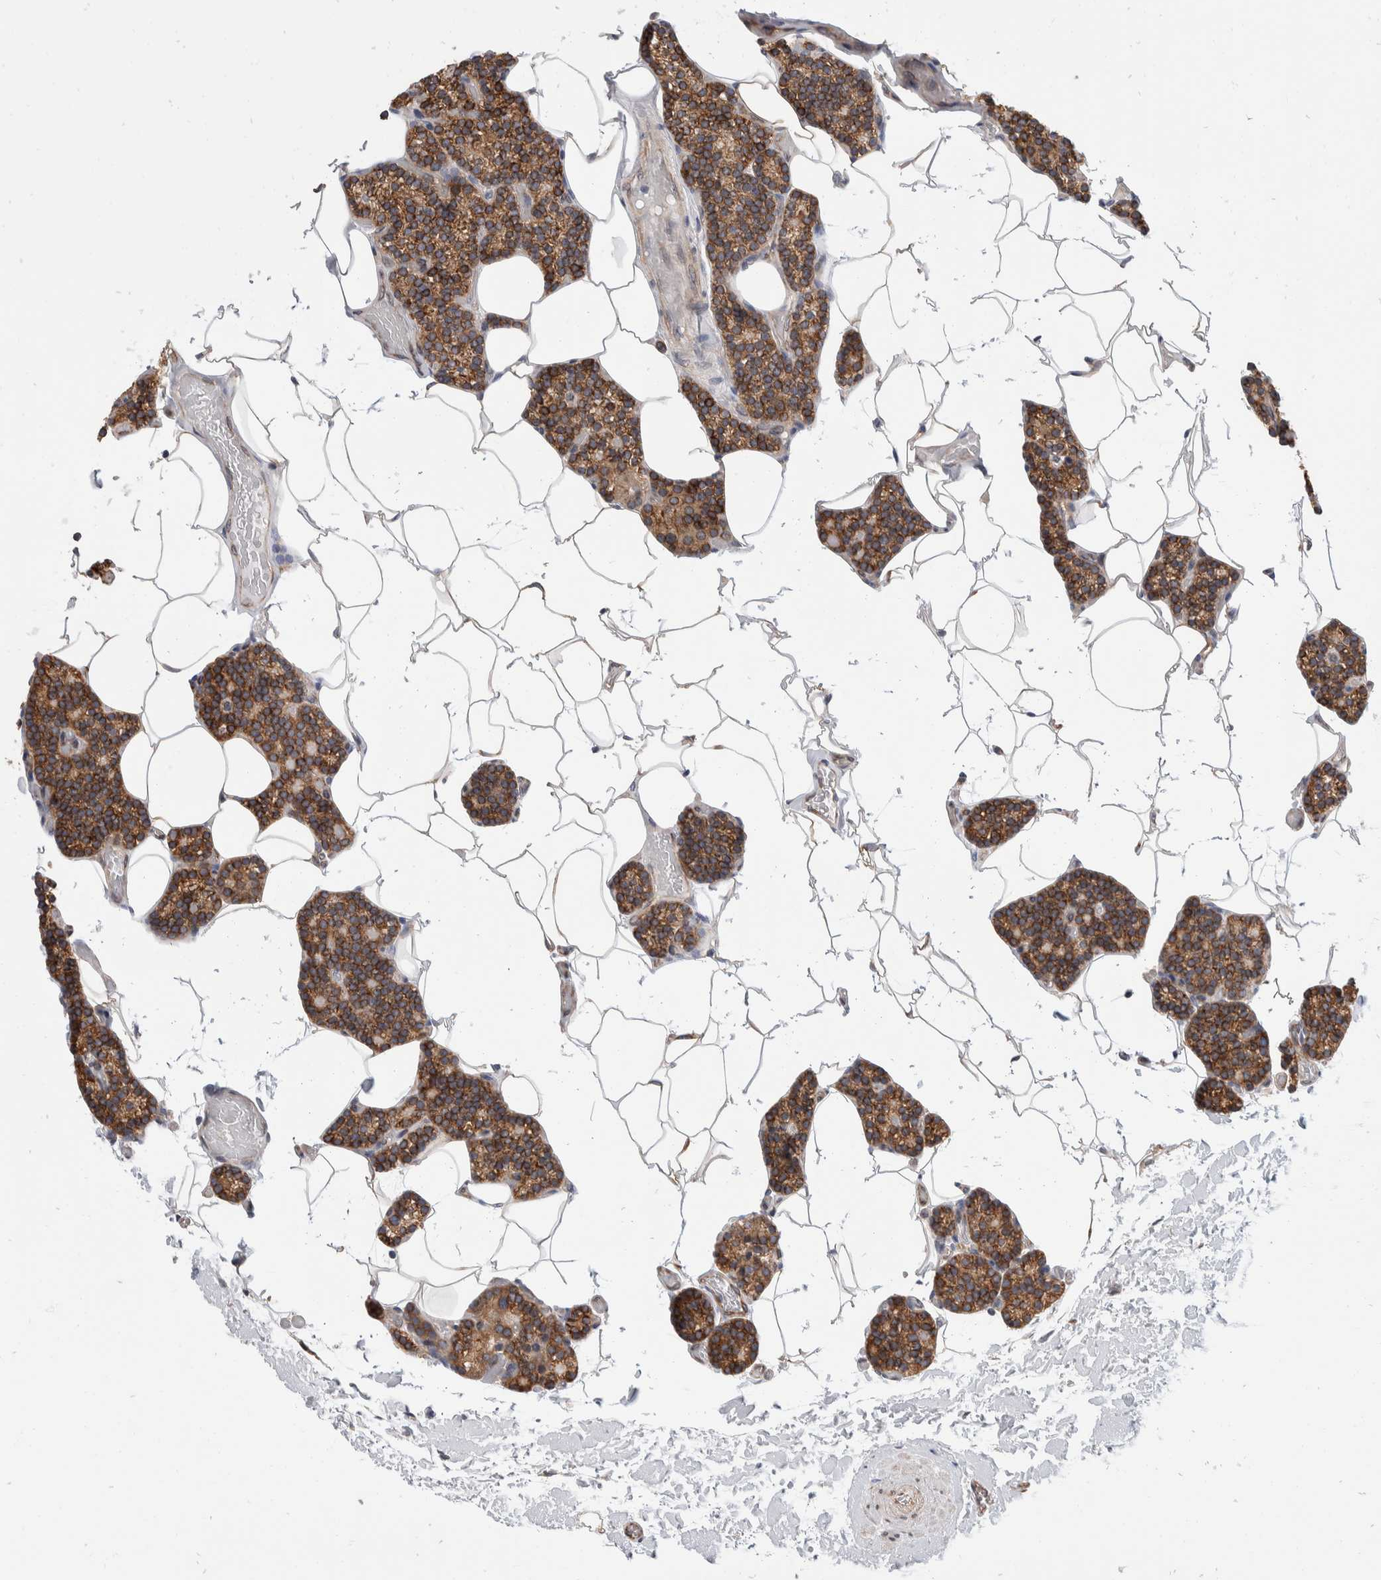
{"staining": {"intensity": "strong", "quantity": ">75%", "location": "cytoplasmic/membranous"}, "tissue": "parathyroid gland", "cell_type": "Glandular cells", "image_type": "normal", "snomed": [{"axis": "morphology", "description": "Normal tissue, NOS"}, {"axis": "topography", "description": "Parathyroid gland"}], "caption": "Brown immunohistochemical staining in normal parathyroid gland exhibits strong cytoplasmic/membranous expression in about >75% of glandular cells.", "gene": "TMEM245", "patient": {"sex": "male", "age": 52}}